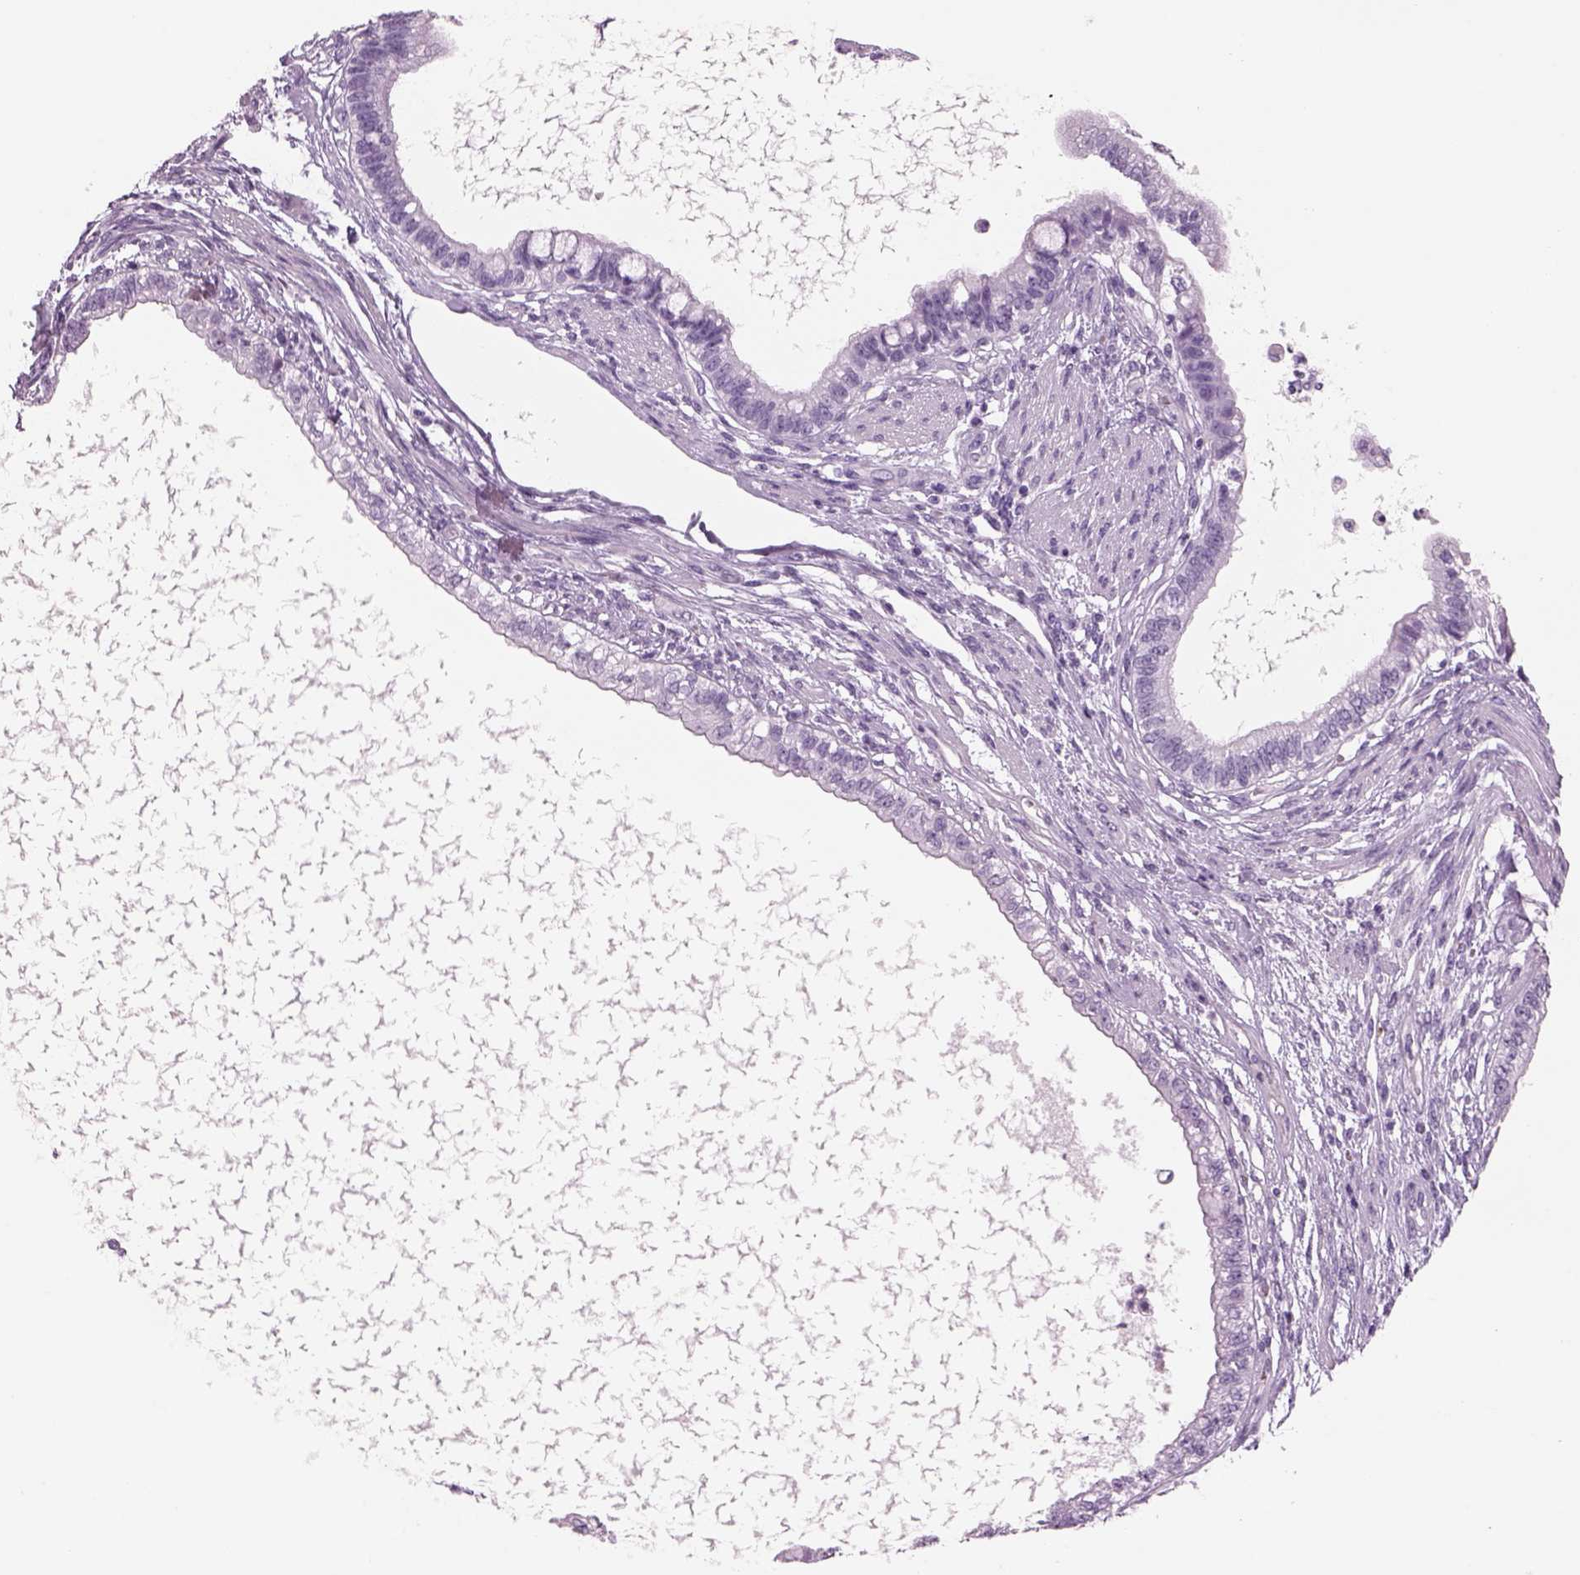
{"staining": {"intensity": "negative", "quantity": "none", "location": "none"}, "tissue": "testis cancer", "cell_type": "Tumor cells", "image_type": "cancer", "snomed": [{"axis": "morphology", "description": "Carcinoma, Embryonal, NOS"}, {"axis": "topography", "description": "Testis"}], "caption": "Testis embryonal carcinoma stained for a protein using immunohistochemistry (IHC) demonstrates no expression tumor cells.", "gene": "RHO", "patient": {"sex": "male", "age": 26}}